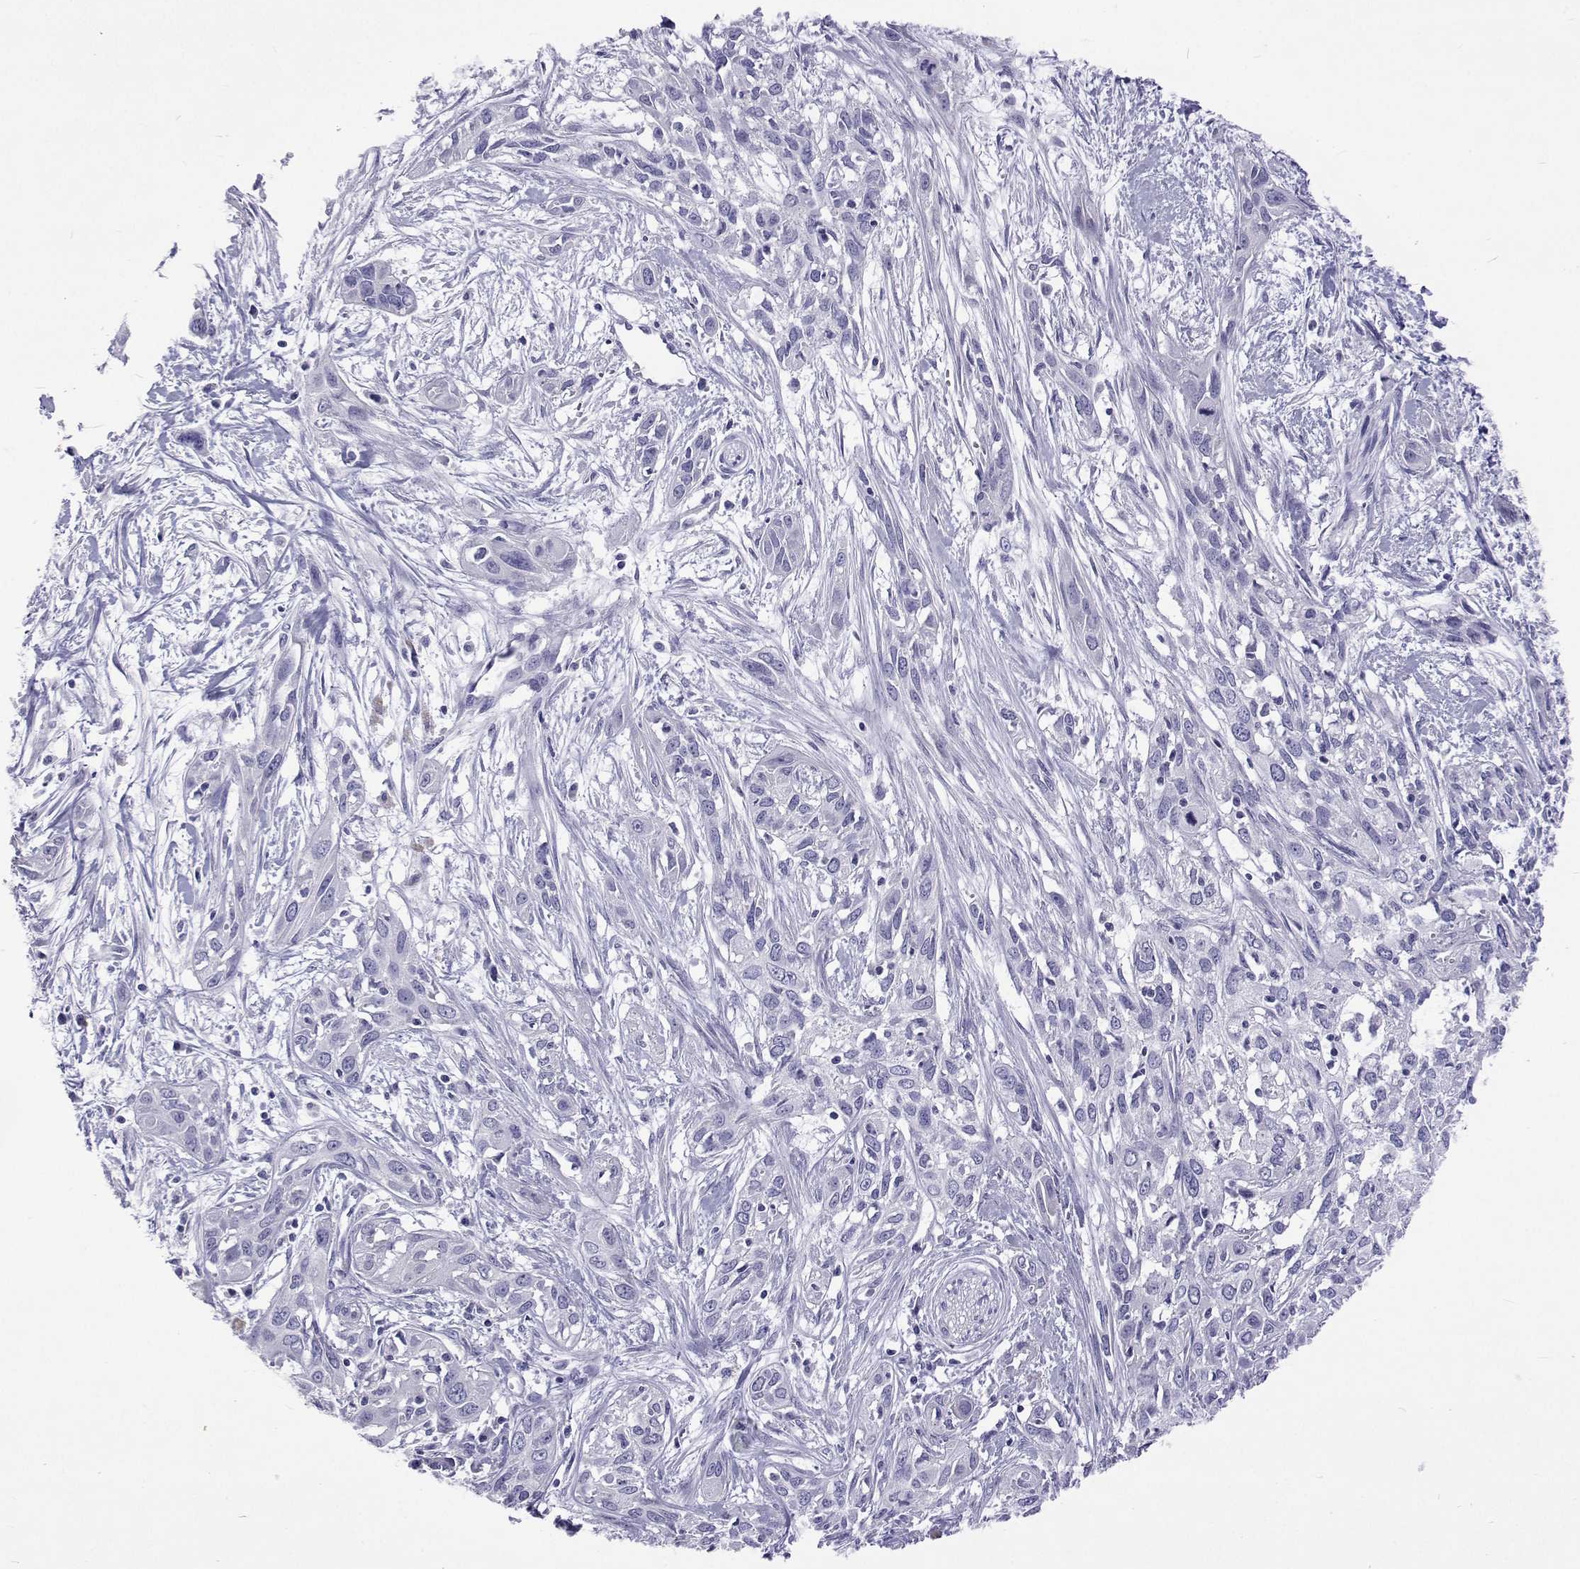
{"staining": {"intensity": "negative", "quantity": "none", "location": "none"}, "tissue": "pancreatic cancer", "cell_type": "Tumor cells", "image_type": "cancer", "snomed": [{"axis": "morphology", "description": "Adenocarcinoma, NOS"}, {"axis": "topography", "description": "Pancreas"}], "caption": "An image of adenocarcinoma (pancreatic) stained for a protein reveals no brown staining in tumor cells.", "gene": "UMODL1", "patient": {"sex": "female", "age": 55}}